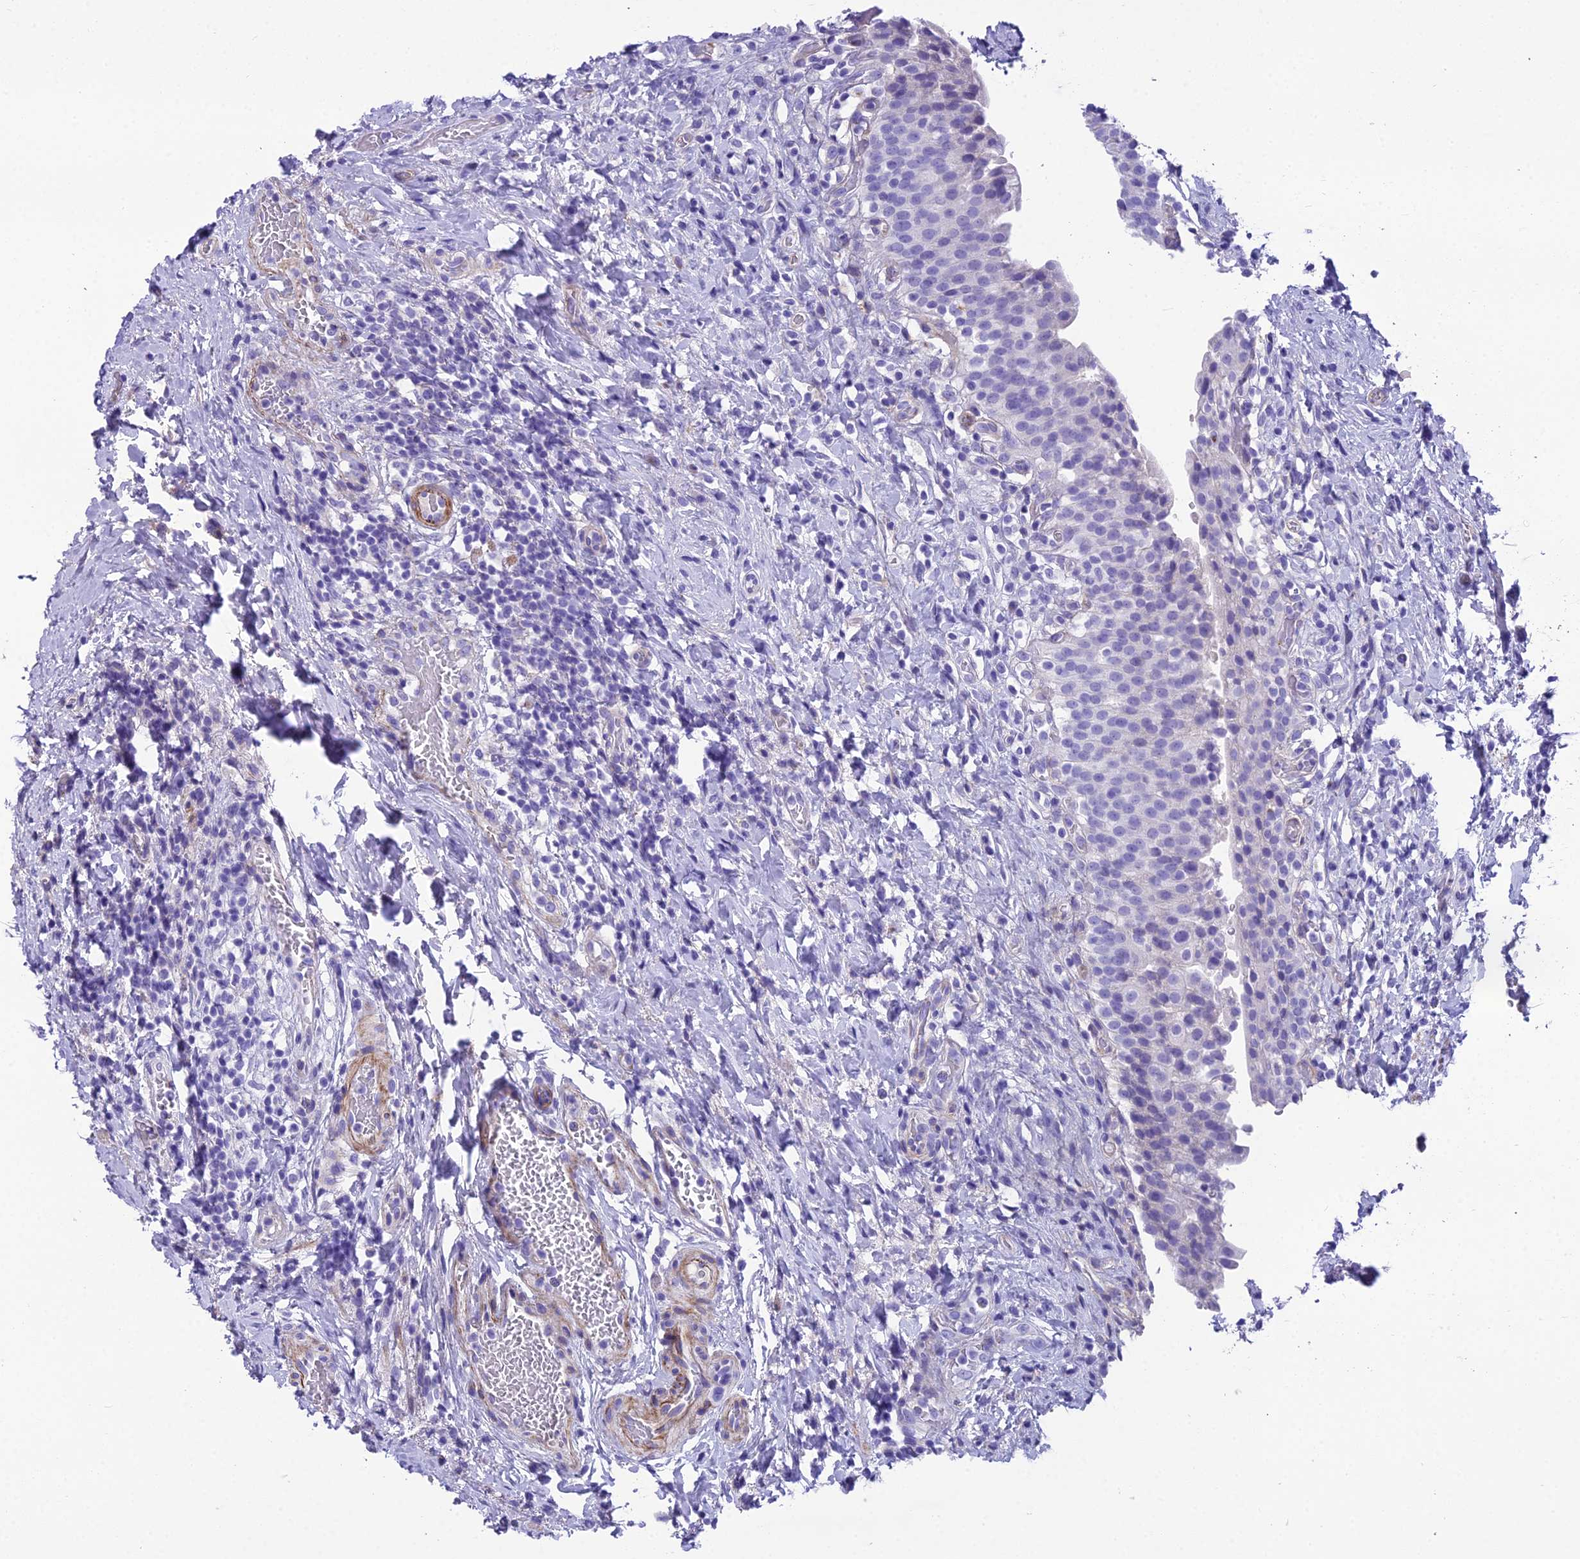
{"staining": {"intensity": "negative", "quantity": "none", "location": "none"}, "tissue": "urinary bladder", "cell_type": "Urothelial cells", "image_type": "normal", "snomed": [{"axis": "morphology", "description": "Normal tissue, NOS"}, {"axis": "morphology", "description": "Inflammation, NOS"}, {"axis": "topography", "description": "Urinary bladder"}], "caption": "This image is of normal urinary bladder stained with immunohistochemistry (IHC) to label a protein in brown with the nuclei are counter-stained blue. There is no expression in urothelial cells.", "gene": "GFRA1", "patient": {"sex": "male", "age": 64}}